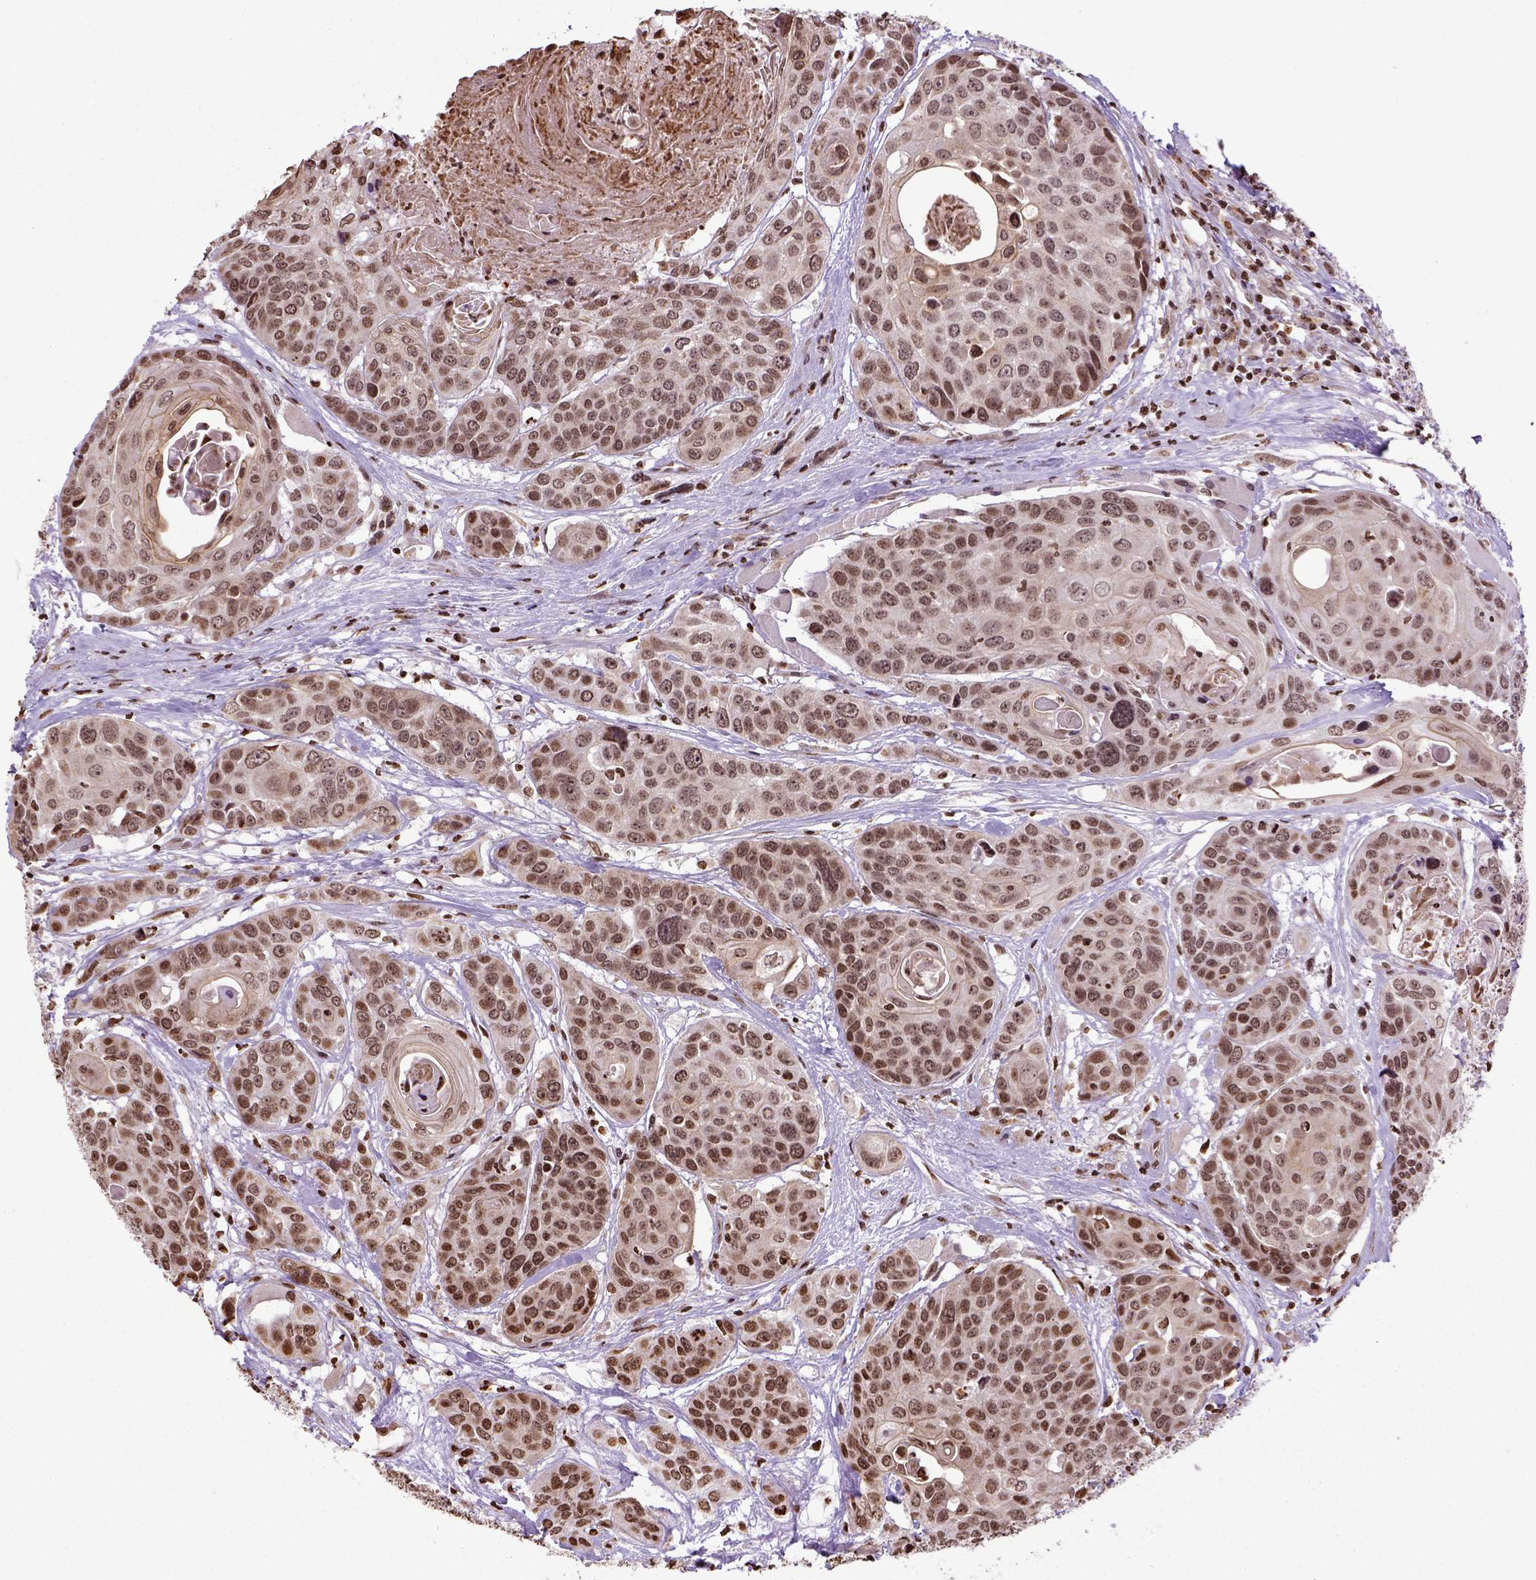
{"staining": {"intensity": "moderate", "quantity": ">75%", "location": "nuclear"}, "tissue": "head and neck cancer", "cell_type": "Tumor cells", "image_type": "cancer", "snomed": [{"axis": "morphology", "description": "Squamous cell carcinoma, NOS"}, {"axis": "topography", "description": "Oral tissue"}, {"axis": "topography", "description": "Head-Neck"}], "caption": "Immunohistochemical staining of human head and neck cancer demonstrates moderate nuclear protein staining in approximately >75% of tumor cells.", "gene": "ZNF75D", "patient": {"sex": "male", "age": 56}}